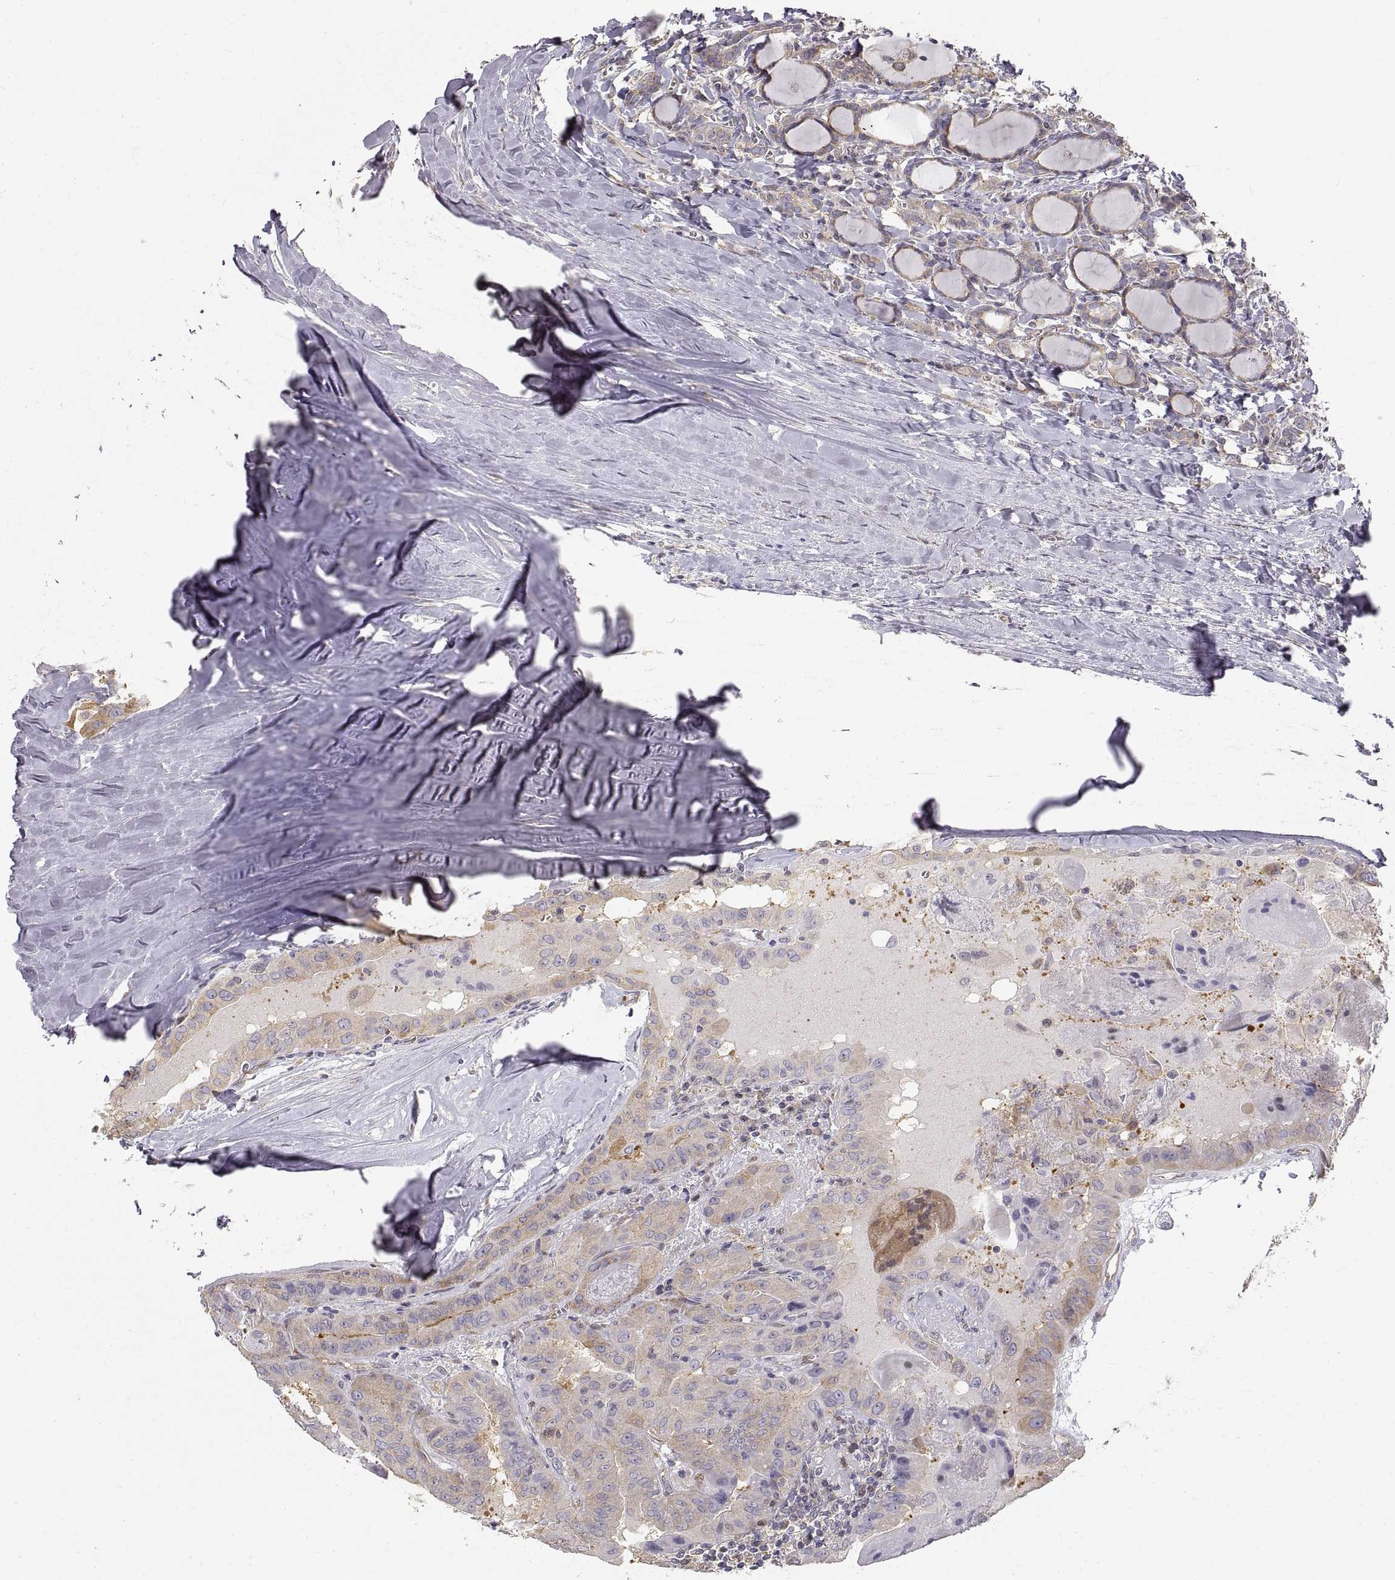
{"staining": {"intensity": "weak", "quantity": "25%-75%", "location": "cytoplasmic/membranous"}, "tissue": "thyroid cancer", "cell_type": "Tumor cells", "image_type": "cancer", "snomed": [{"axis": "morphology", "description": "Papillary adenocarcinoma, NOS"}, {"axis": "topography", "description": "Thyroid gland"}], "caption": "Brown immunohistochemical staining in thyroid papillary adenocarcinoma shows weak cytoplasmic/membranous expression in about 25%-75% of tumor cells.", "gene": "HSP90AB1", "patient": {"sex": "female", "age": 37}}